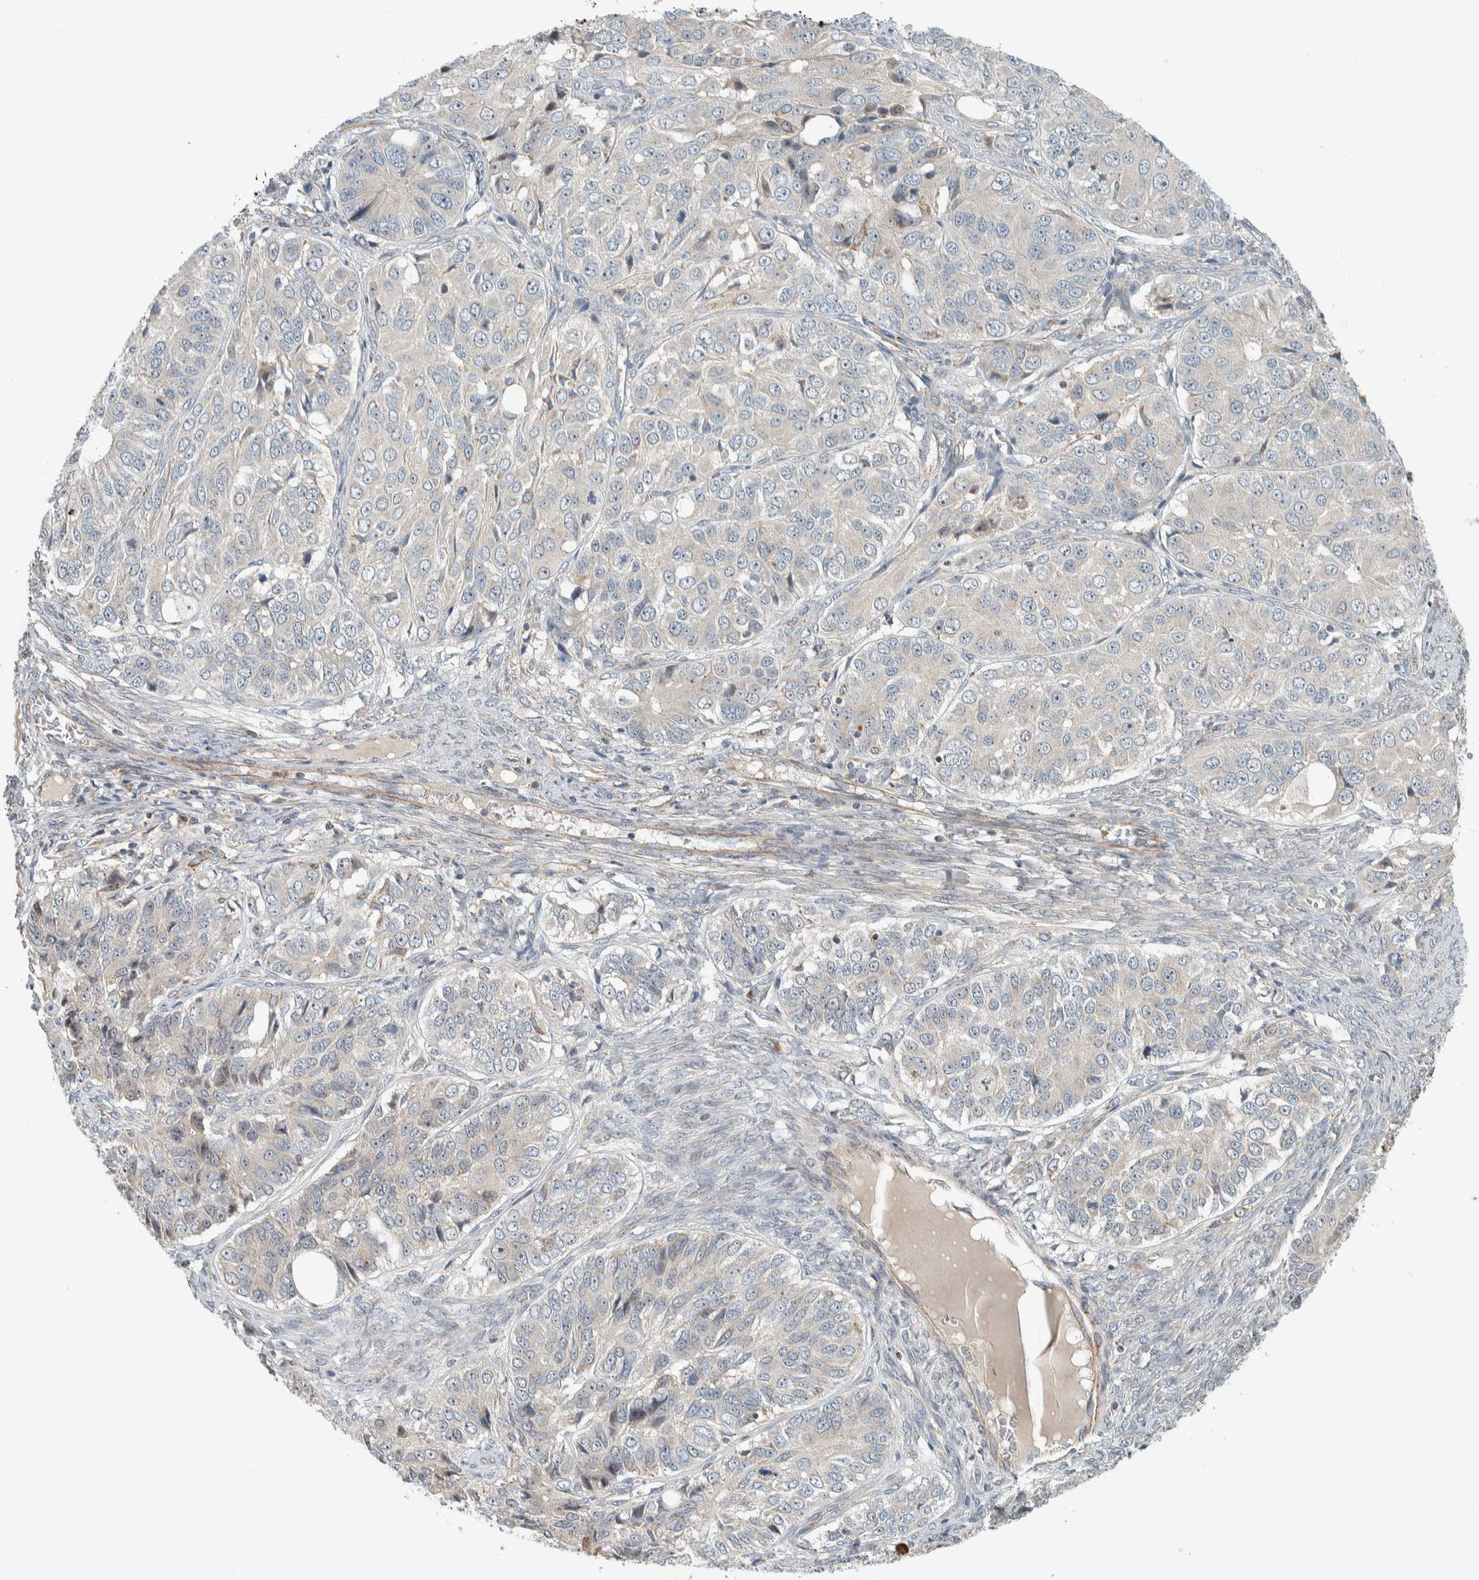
{"staining": {"intensity": "negative", "quantity": "none", "location": "none"}, "tissue": "ovarian cancer", "cell_type": "Tumor cells", "image_type": "cancer", "snomed": [{"axis": "morphology", "description": "Carcinoma, endometroid"}, {"axis": "topography", "description": "Ovary"}], "caption": "Histopathology image shows no significant protein expression in tumor cells of ovarian cancer.", "gene": "SLFN12L", "patient": {"sex": "female", "age": 51}}